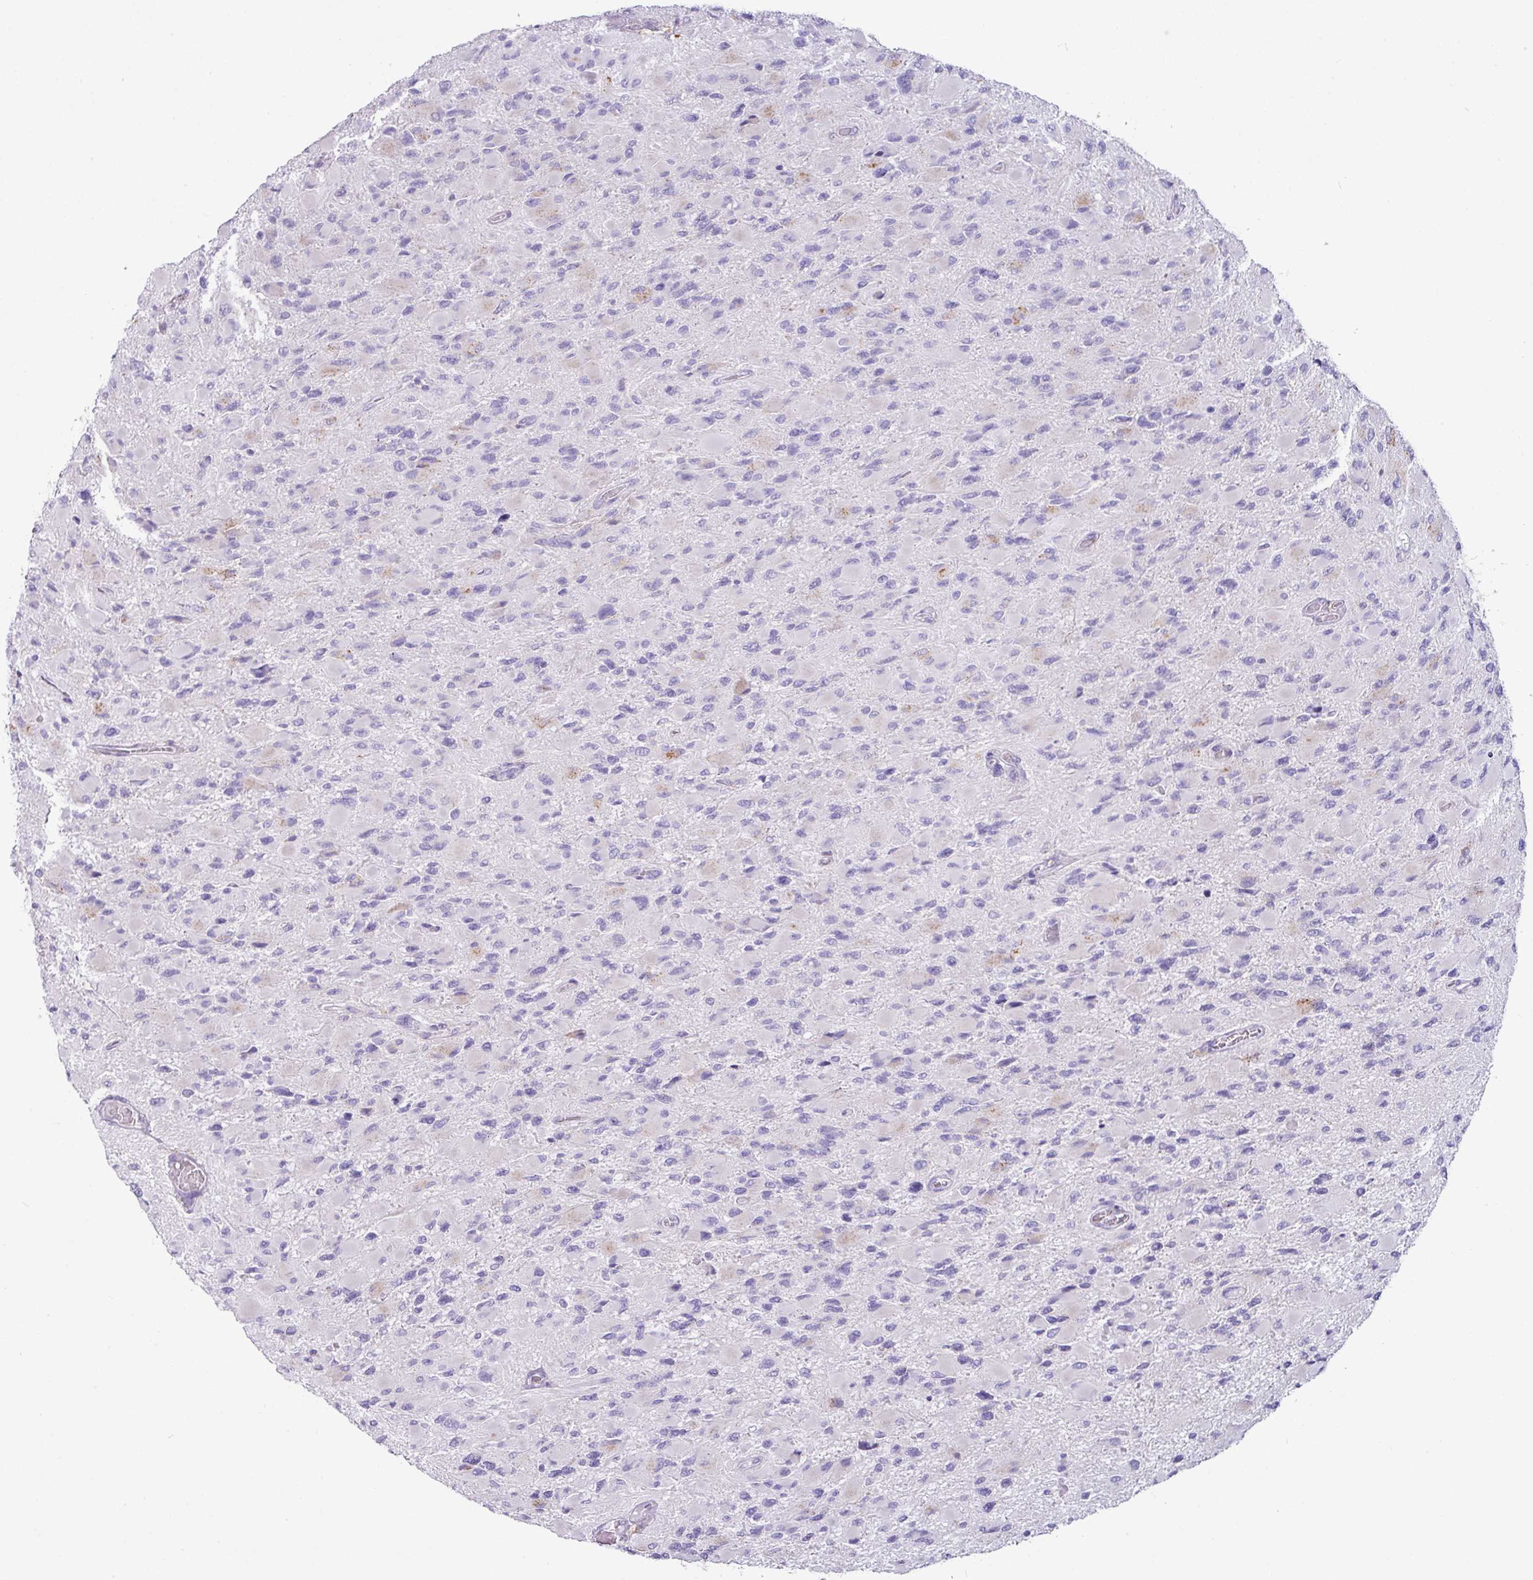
{"staining": {"intensity": "negative", "quantity": "none", "location": "none"}, "tissue": "glioma", "cell_type": "Tumor cells", "image_type": "cancer", "snomed": [{"axis": "morphology", "description": "Glioma, malignant, High grade"}, {"axis": "topography", "description": "Cerebral cortex"}], "caption": "Histopathology image shows no protein staining in tumor cells of malignant high-grade glioma tissue. (Brightfield microscopy of DAB immunohistochemistry at high magnification).", "gene": "NCCRP1", "patient": {"sex": "female", "age": 36}}